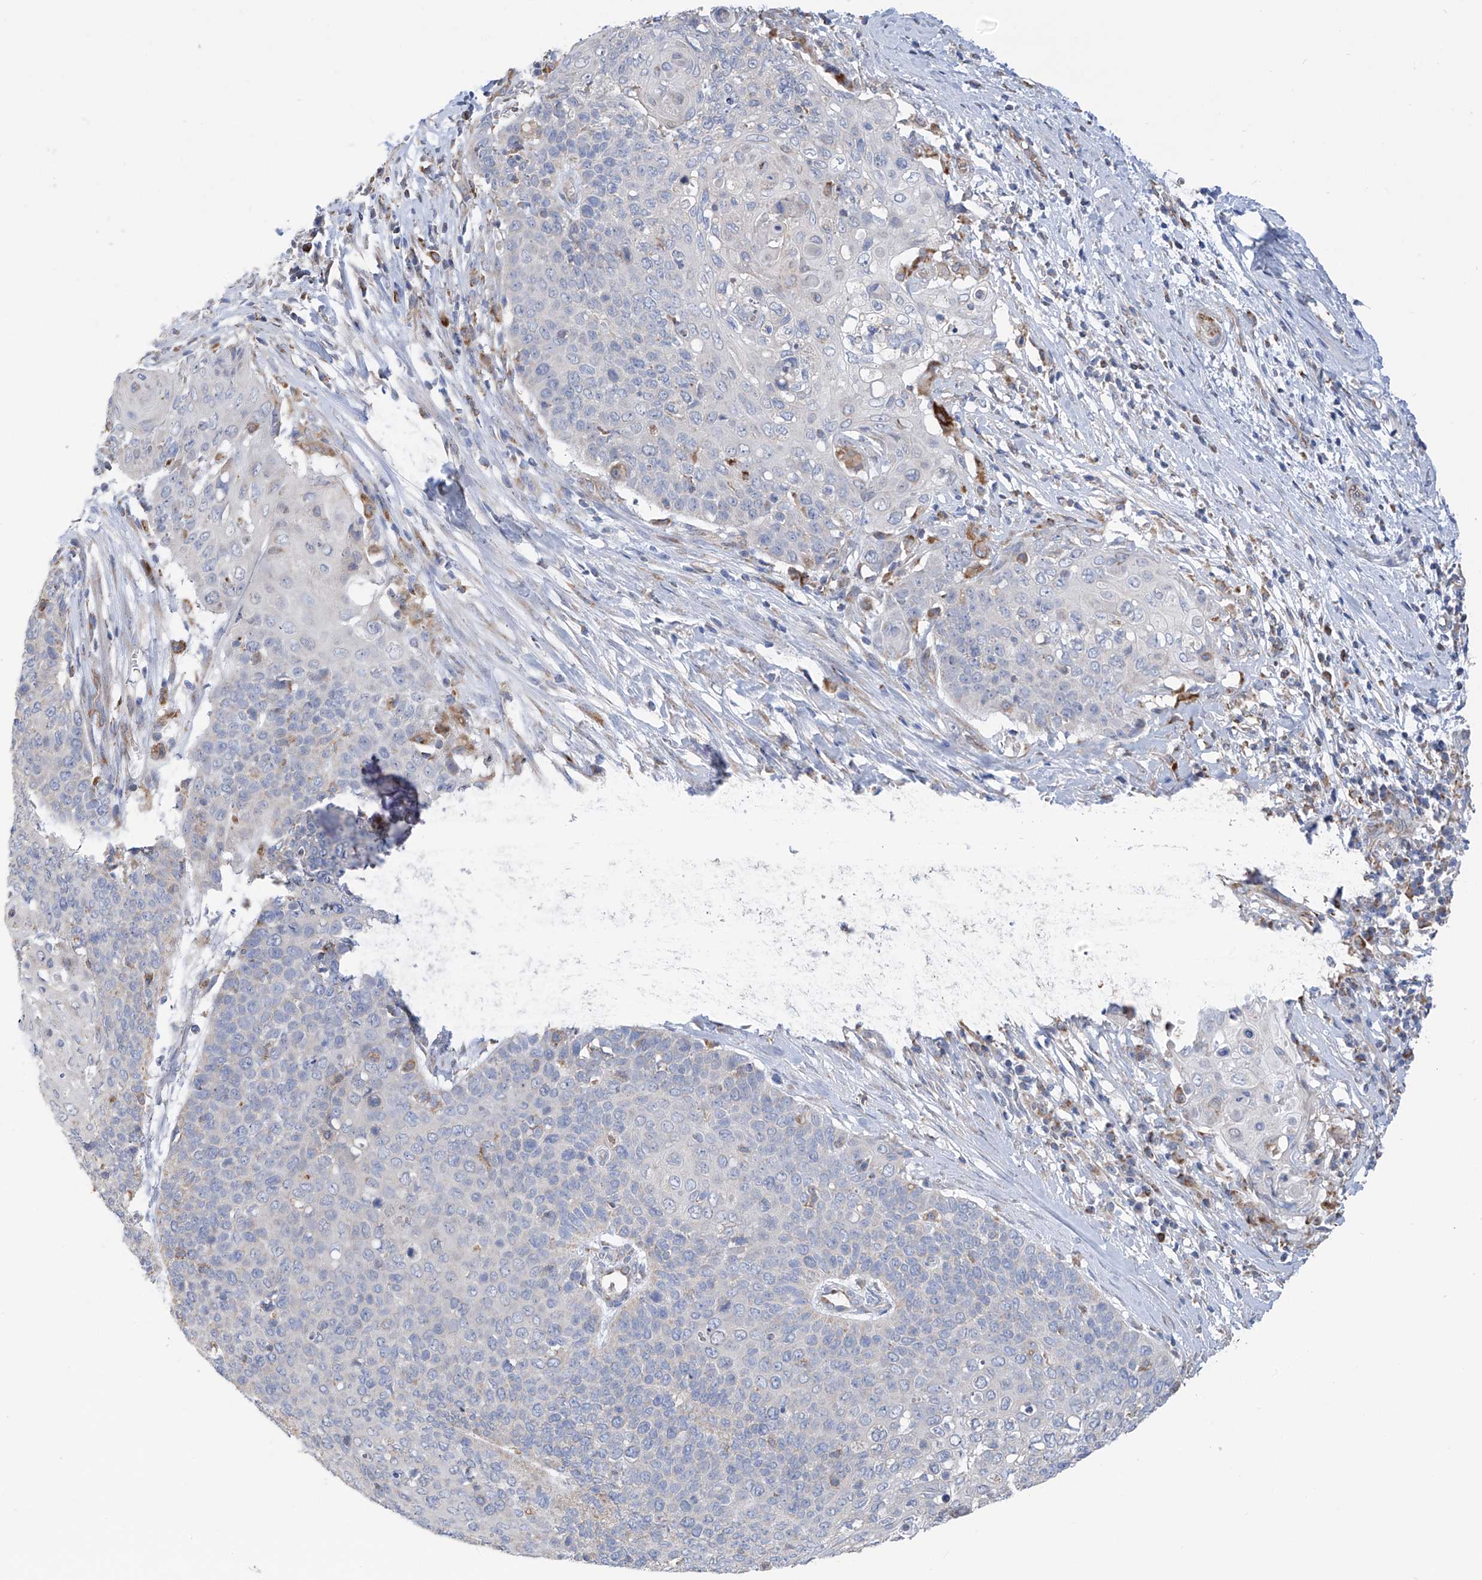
{"staining": {"intensity": "negative", "quantity": "none", "location": "none"}, "tissue": "cervical cancer", "cell_type": "Tumor cells", "image_type": "cancer", "snomed": [{"axis": "morphology", "description": "Squamous cell carcinoma, NOS"}, {"axis": "topography", "description": "Cervix"}], "caption": "This is an IHC histopathology image of cervical cancer. There is no expression in tumor cells.", "gene": "EIF5B", "patient": {"sex": "female", "age": 39}}